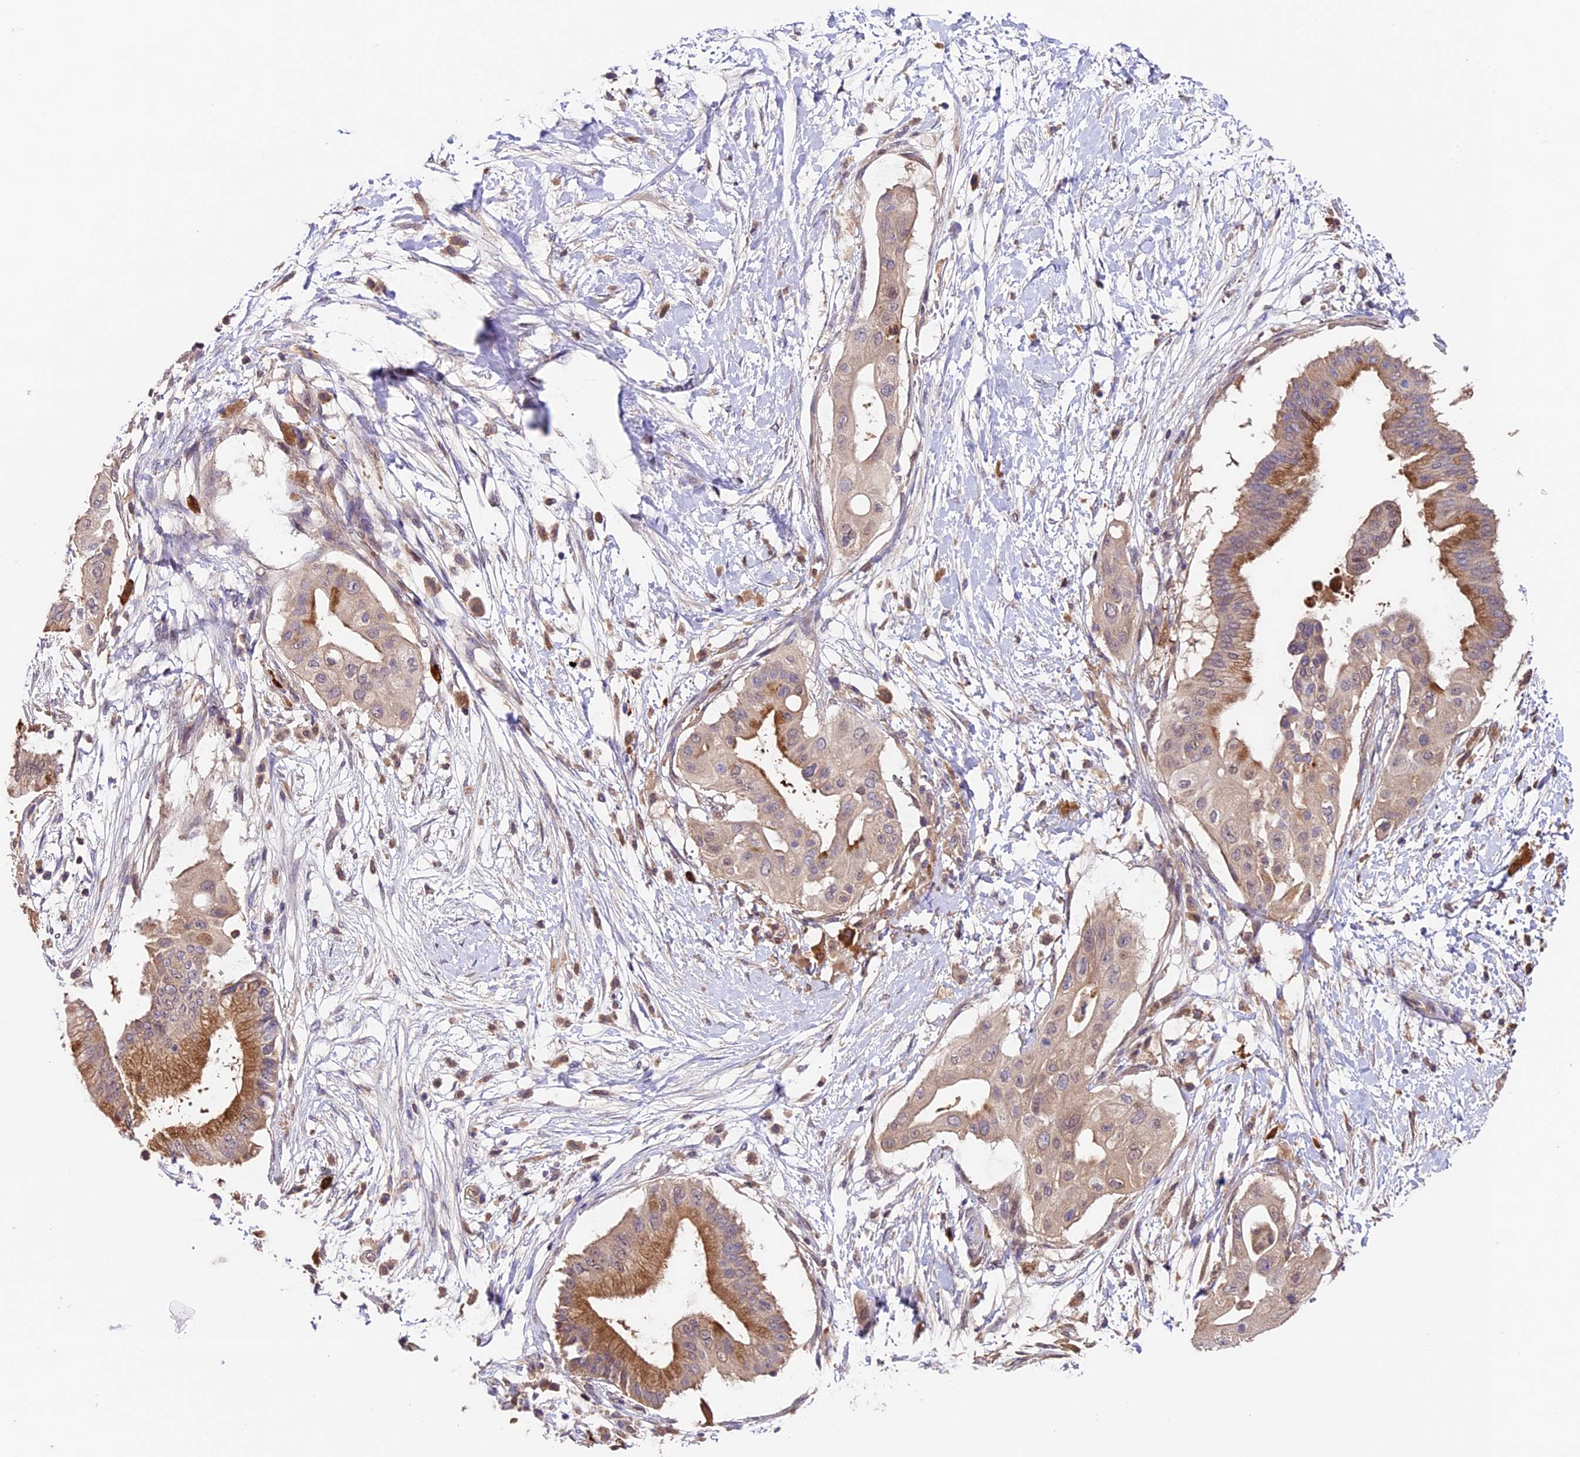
{"staining": {"intensity": "moderate", "quantity": "<25%", "location": "cytoplasmic/membranous"}, "tissue": "pancreatic cancer", "cell_type": "Tumor cells", "image_type": "cancer", "snomed": [{"axis": "morphology", "description": "Adenocarcinoma, NOS"}, {"axis": "topography", "description": "Pancreas"}], "caption": "Tumor cells demonstrate low levels of moderate cytoplasmic/membranous positivity in about <25% of cells in human pancreatic adenocarcinoma.", "gene": "SBNO2", "patient": {"sex": "male", "age": 68}}